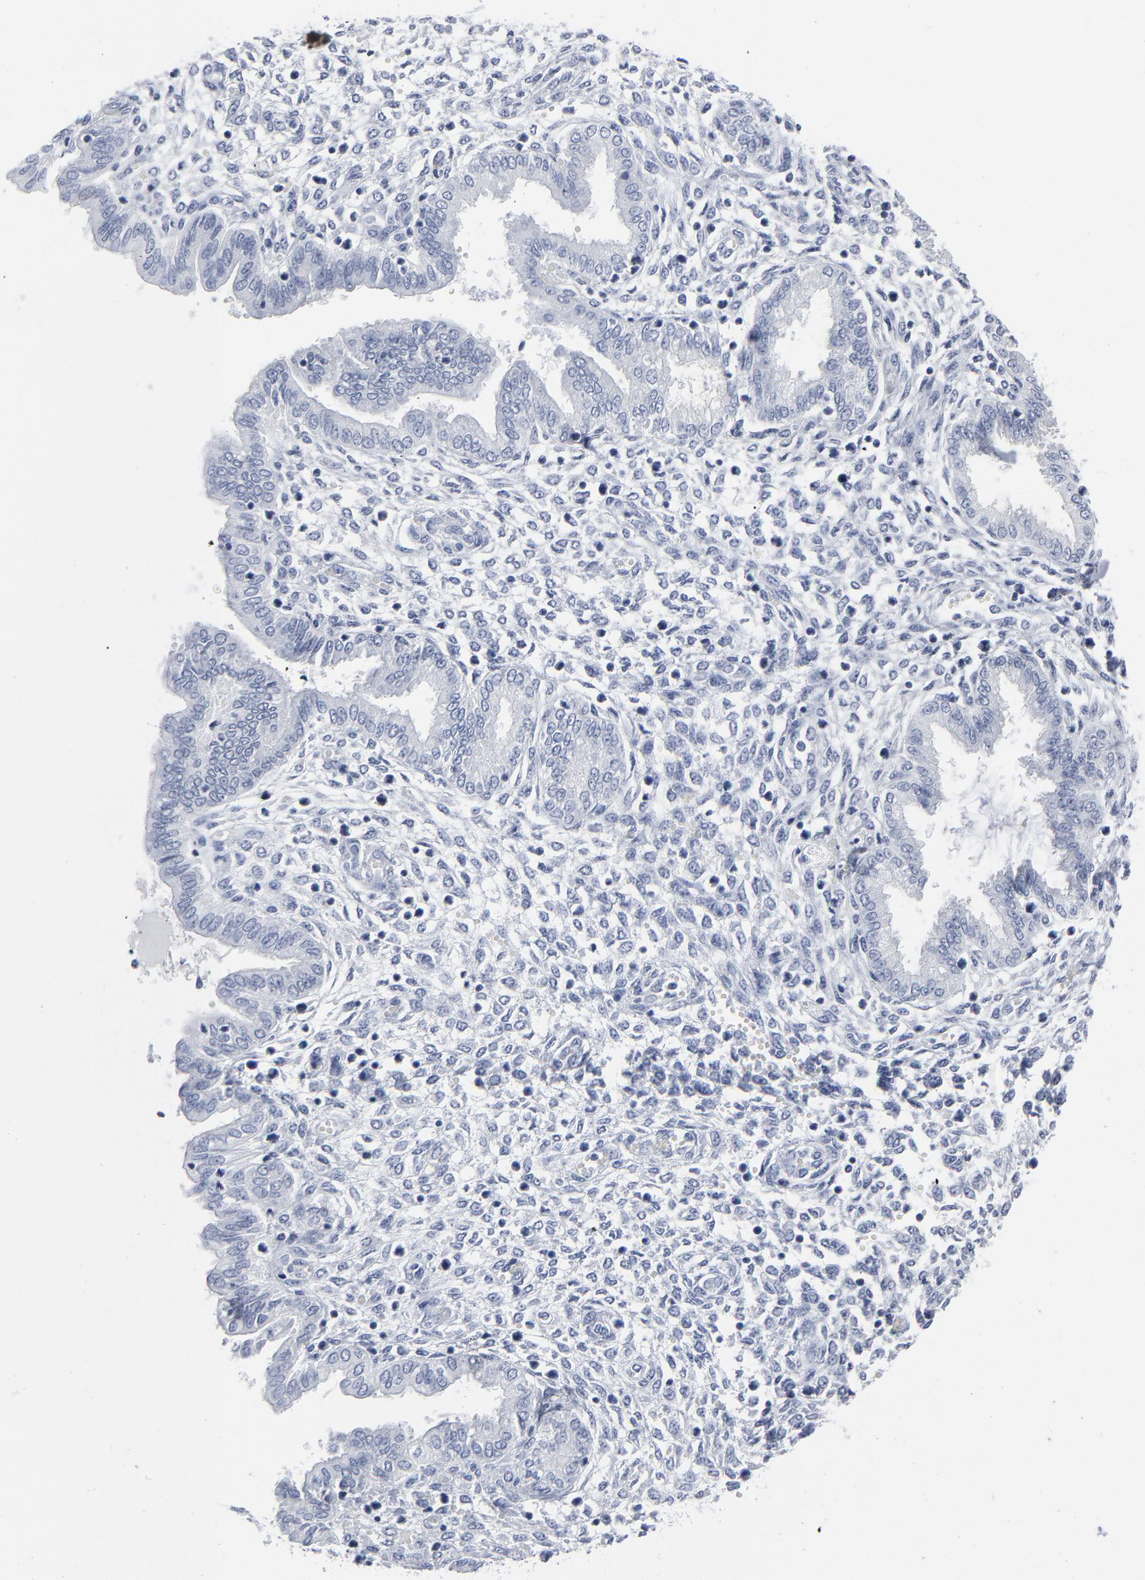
{"staining": {"intensity": "negative", "quantity": "none", "location": "none"}, "tissue": "endometrium", "cell_type": "Cells in endometrial stroma", "image_type": "normal", "snomed": [{"axis": "morphology", "description": "Normal tissue, NOS"}, {"axis": "topography", "description": "Endometrium"}], "caption": "A high-resolution image shows IHC staining of unremarkable endometrium, which shows no significant expression in cells in endometrial stroma.", "gene": "PAGE1", "patient": {"sex": "female", "age": 33}}